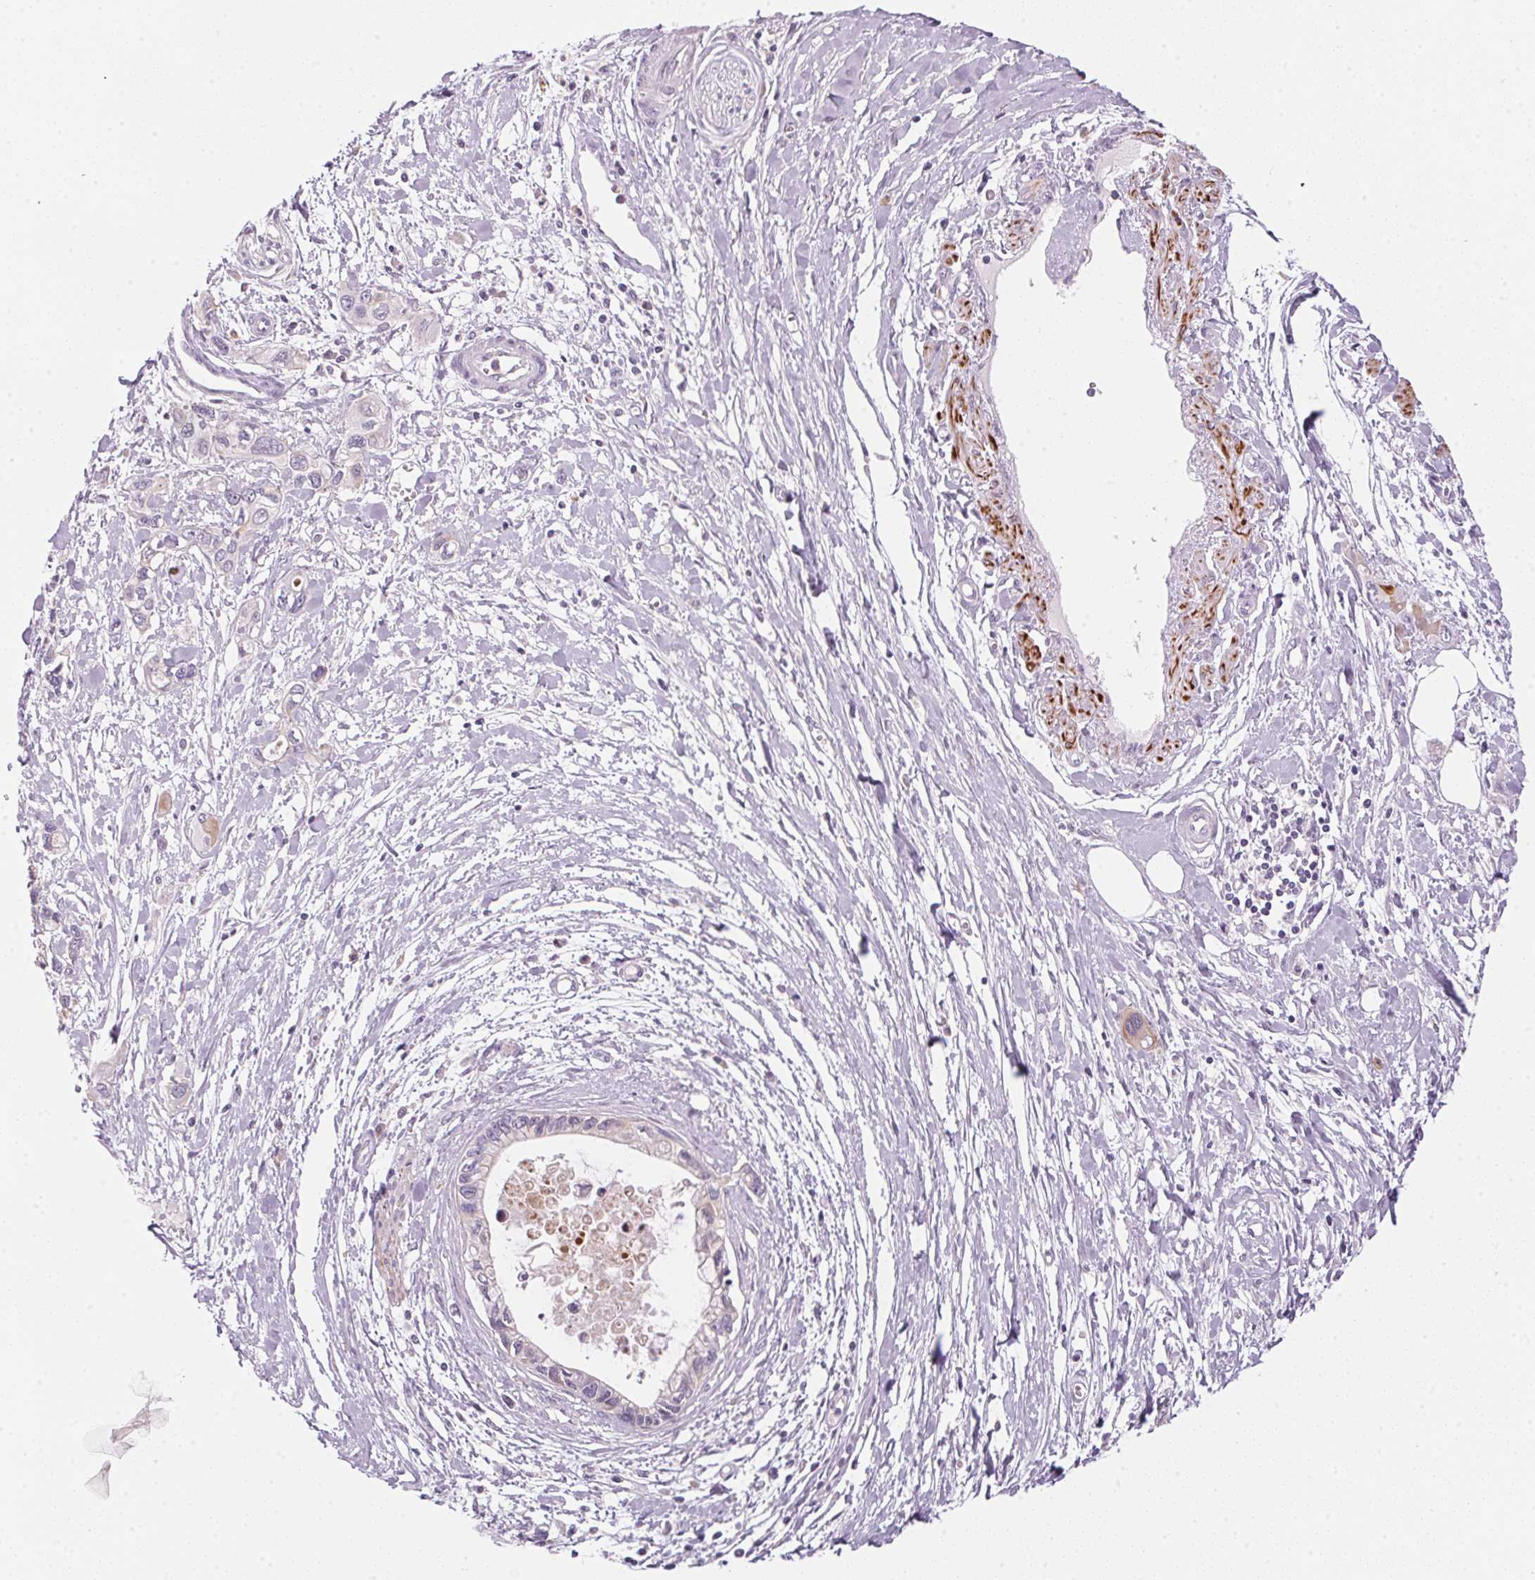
{"staining": {"intensity": "weak", "quantity": "25%-75%", "location": "cytoplasmic/membranous"}, "tissue": "pancreatic cancer", "cell_type": "Tumor cells", "image_type": "cancer", "snomed": [{"axis": "morphology", "description": "Adenocarcinoma, NOS"}, {"axis": "topography", "description": "Pancreas"}], "caption": "Pancreatic cancer was stained to show a protein in brown. There is low levels of weak cytoplasmic/membranous expression in approximately 25%-75% of tumor cells.", "gene": "ECPAS", "patient": {"sex": "male", "age": 60}}